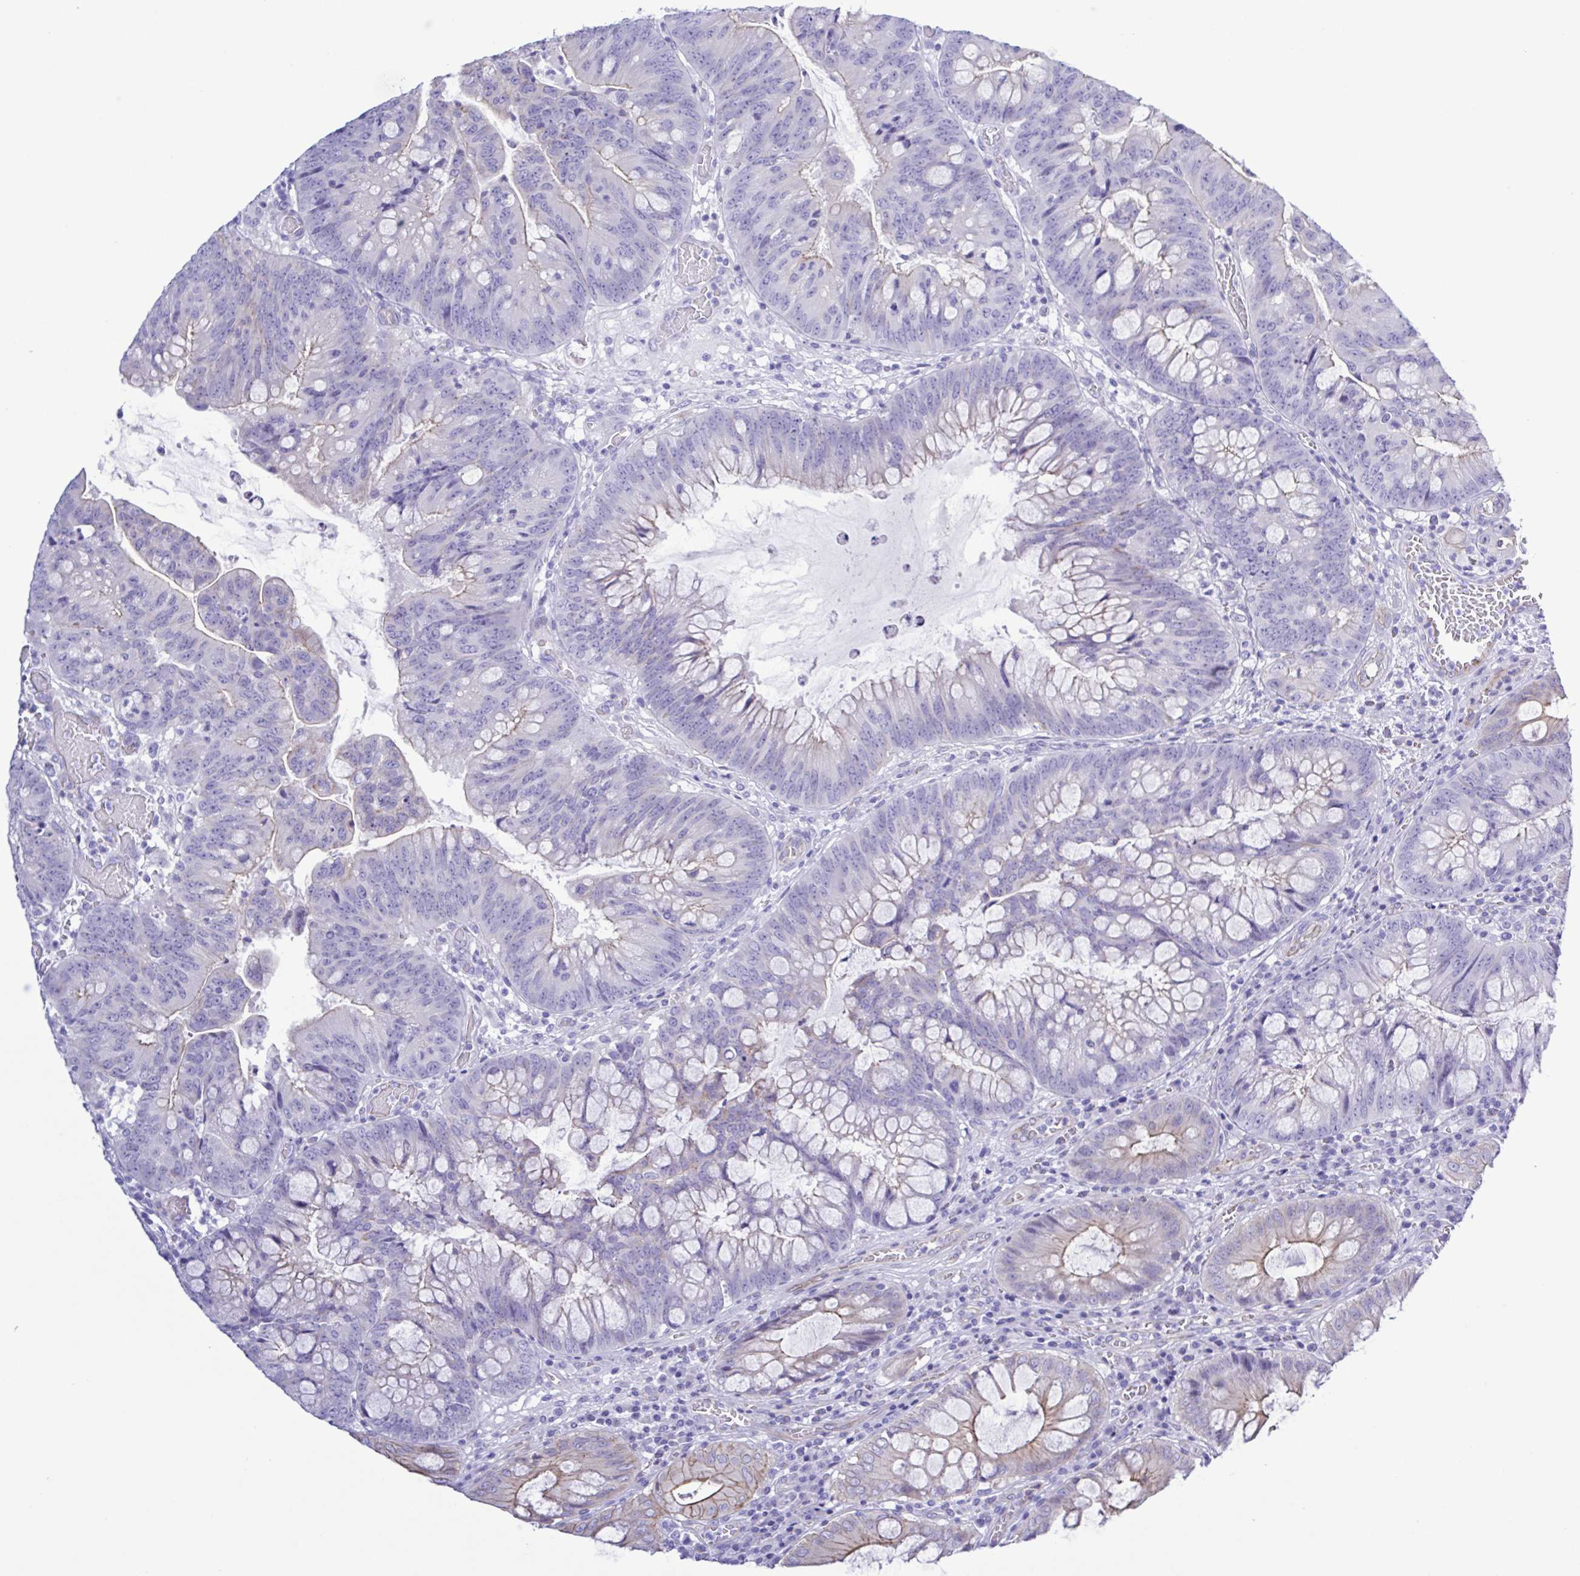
{"staining": {"intensity": "negative", "quantity": "none", "location": "none"}, "tissue": "colorectal cancer", "cell_type": "Tumor cells", "image_type": "cancer", "snomed": [{"axis": "morphology", "description": "Adenocarcinoma, NOS"}, {"axis": "topography", "description": "Colon"}], "caption": "Immunohistochemical staining of human adenocarcinoma (colorectal) demonstrates no significant staining in tumor cells.", "gene": "CYP11A1", "patient": {"sex": "male", "age": 62}}